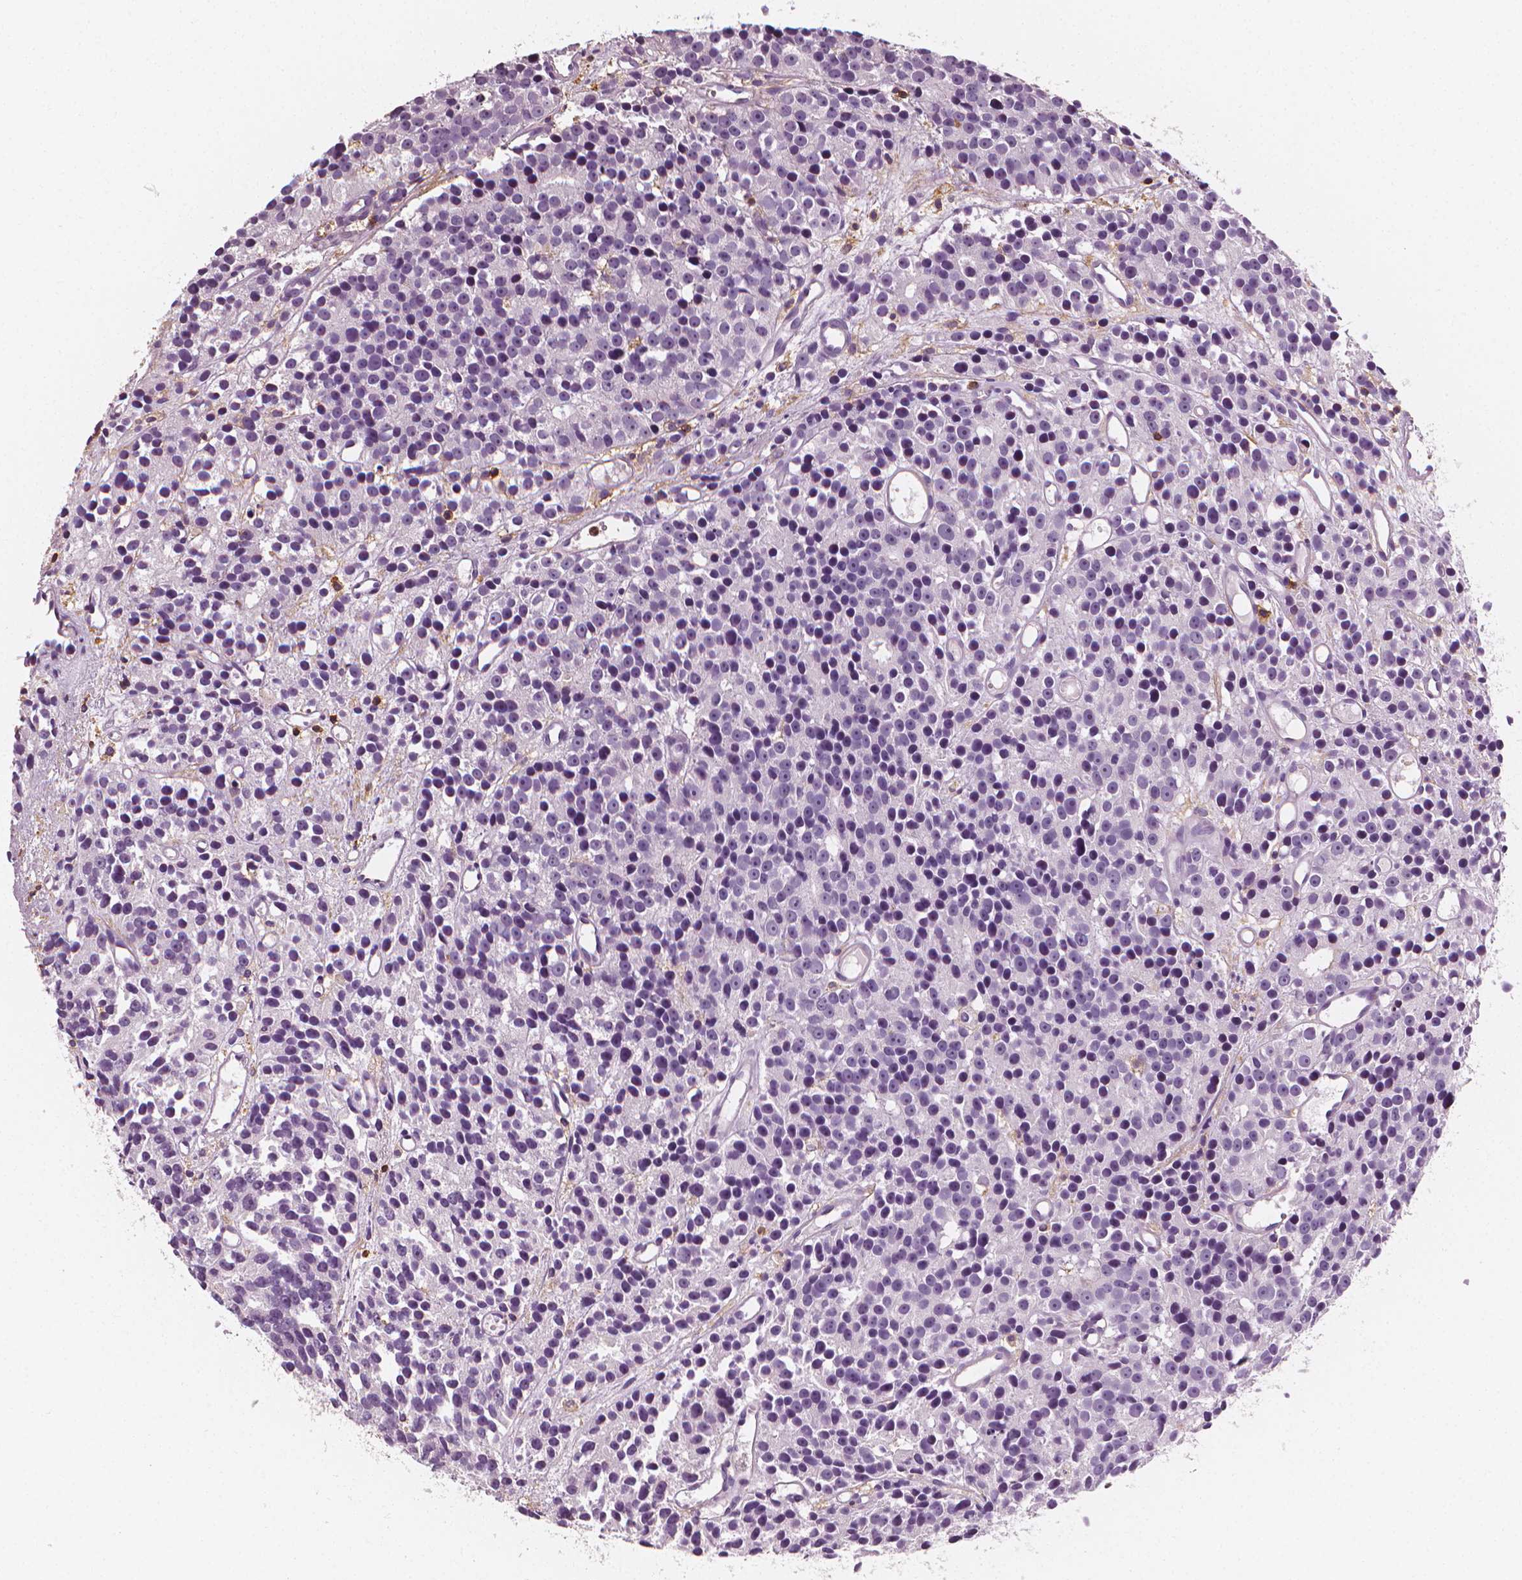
{"staining": {"intensity": "negative", "quantity": "none", "location": "none"}, "tissue": "prostate cancer", "cell_type": "Tumor cells", "image_type": "cancer", "snomed": [{"axis": "morphology", "description": "Adenocarcinoma, High grade"}, {"axis": "topography", "description": "Prostate"}], "caption": "Photomicrograph shows no significant protein expression in tumor cells of prostate cancer.", "gene": "PTPRC", "patient": {"sex": "male", "age": 77}}